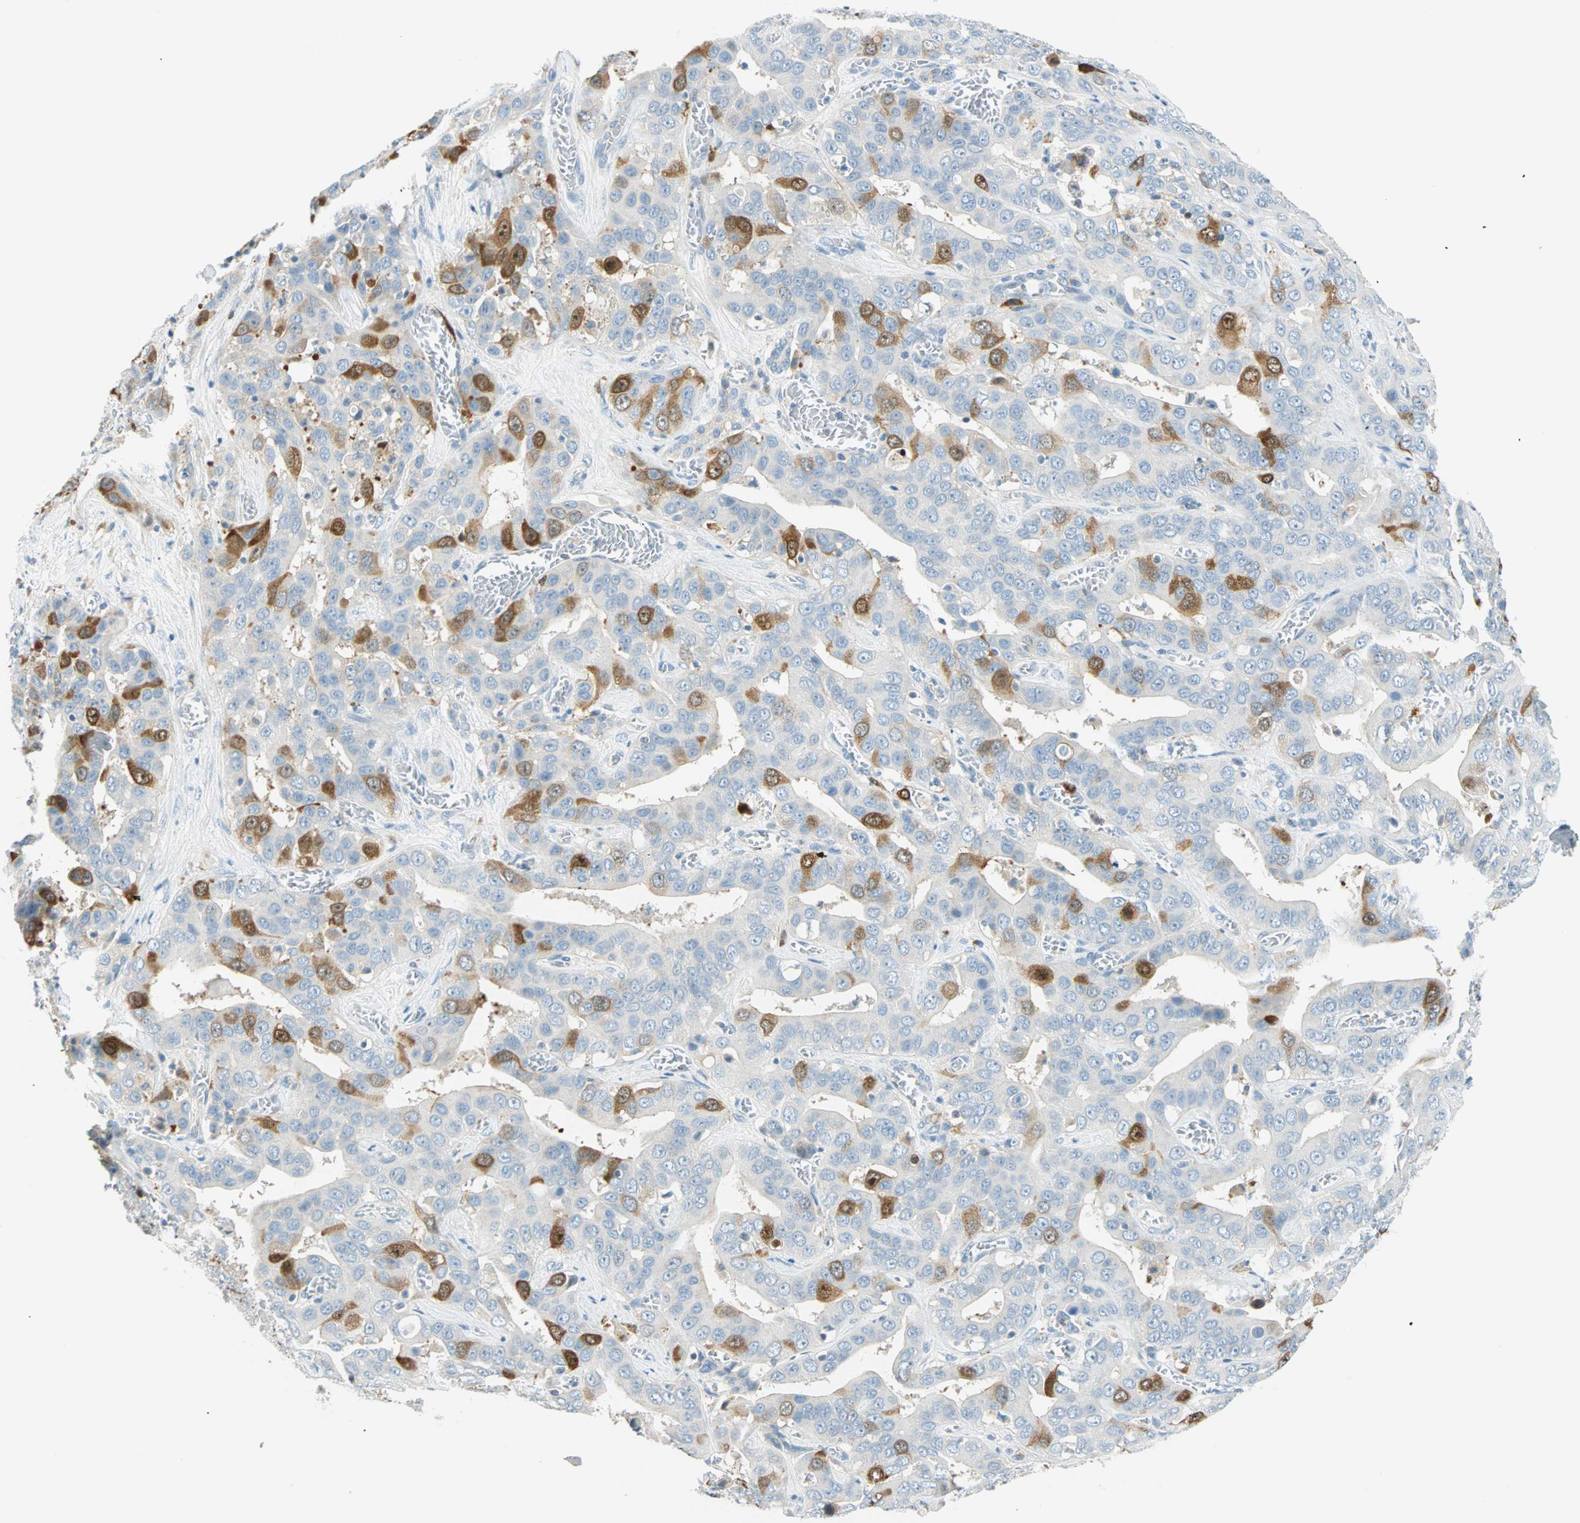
{"staining": {"intensity": "moderate", "quantity": "<25%", "location": "cytoplasmic/membranous,nuclear"}, "tissue": "liver cancer", "cell_type": "Tumor cells", "image_type": "cancer", "snomed": [{"axis": "morphology", "description": "Cholangiocarcinoma"}, {"axis": "topography", "description": "Liver"}], "caption": "IHC of human liver cholangiocarcinoma displays low levels of moderate cytoplasmic/membranous and nuclear staining in approximately <25% of tumor cells. Nuclei are stained in blue.", "gene": "PTTG1", "patient": {"sex": "female", "age": 52}}